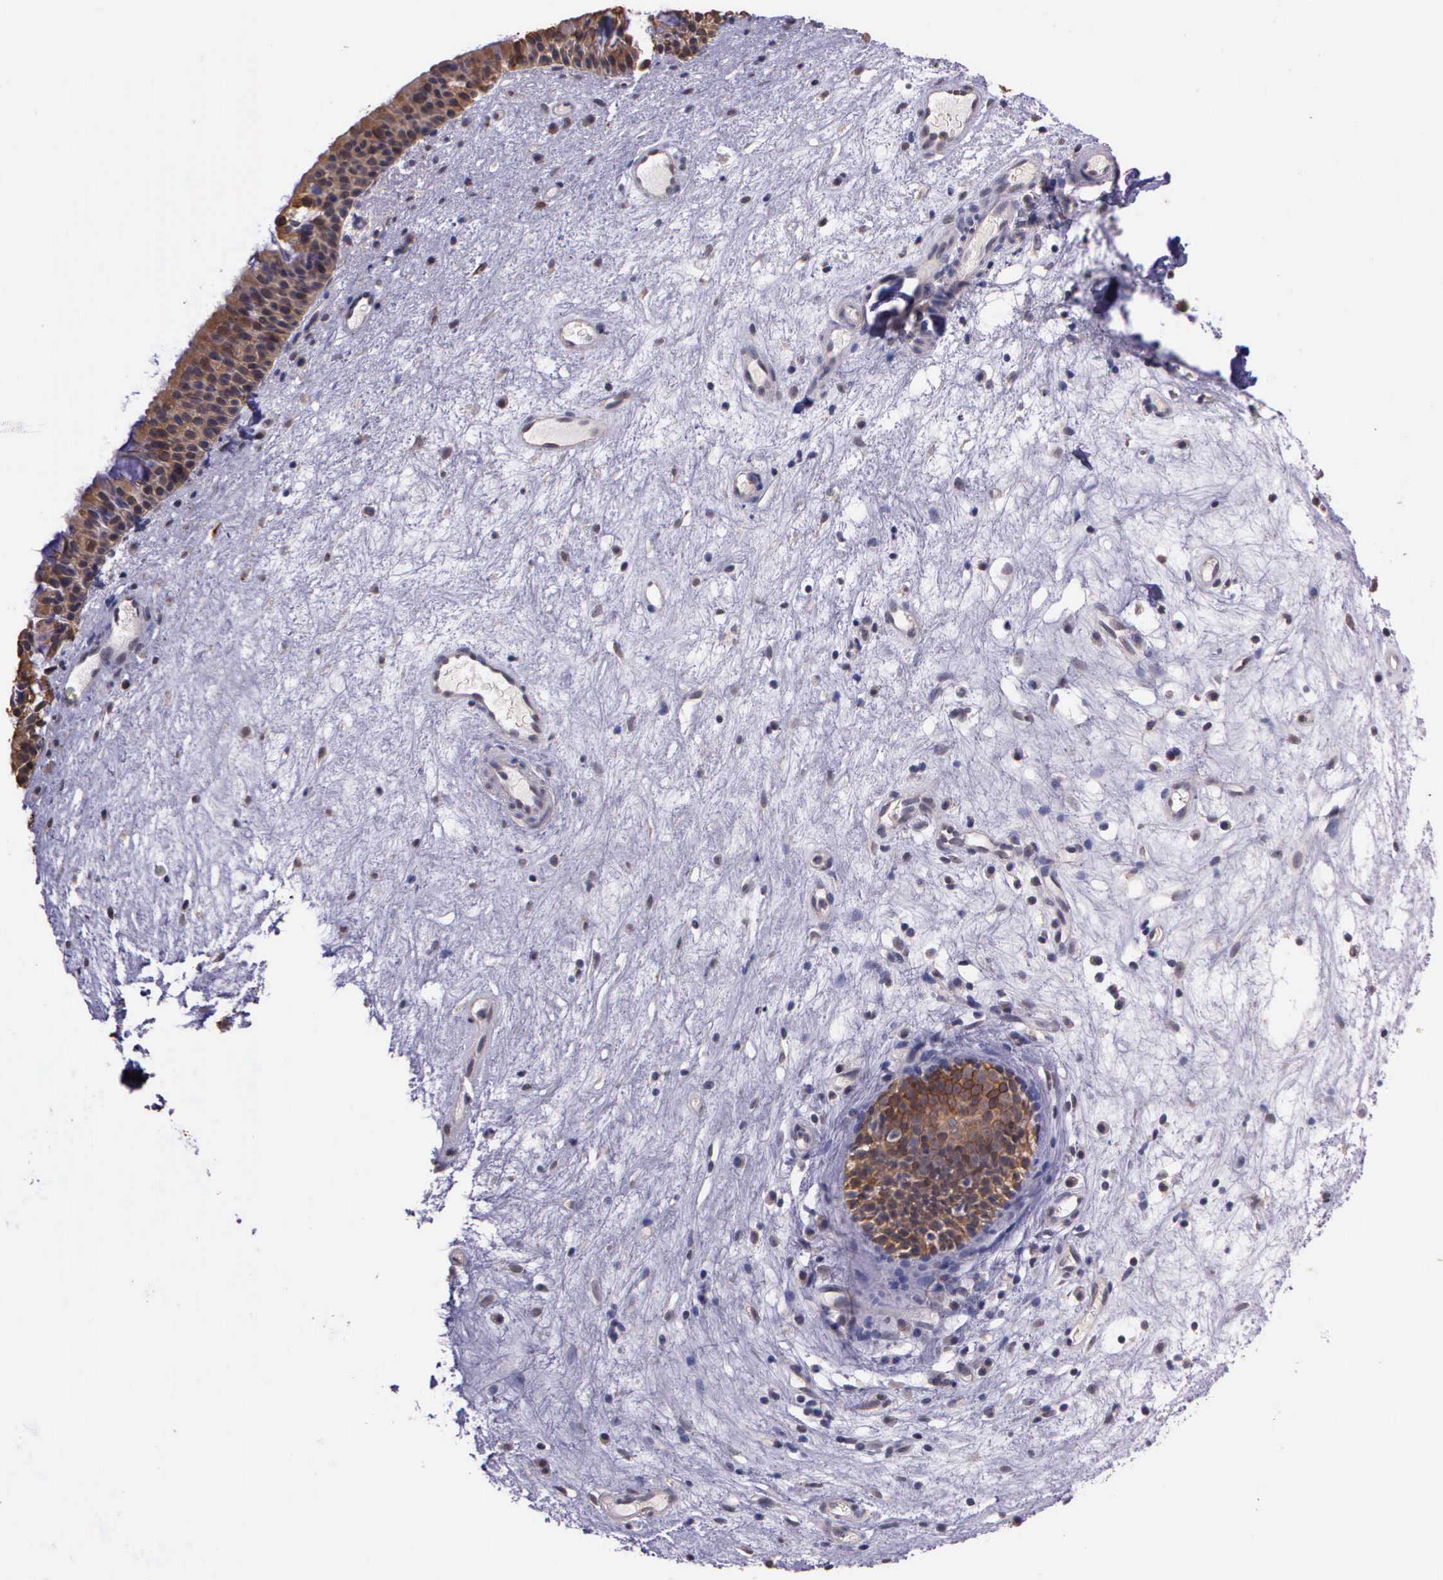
{"staining": {"intensity": "moderate", "quantity": ">75%", "location": "cytoplasmic/membranous"}, "tissue": "nasopharynx", "cell_type": "Respiratory epithelial cells", "image_type": "normal", "snomed": [{"axis": "morphology", "description": "Normal tissue, NOS"}, {"axis": "topography", "description": "Nasopharynx"}], "caption": "Nasopharynx was stained to show a protein in brown. There is medium levels of moderate cytoplasmic/membranous positivity in approximately >75% of respiratory epithelial cells. The staining was performed using DAB (3,3'-diaminobenzidine), with brown indicating positive protein expression. Nuclei are stained blue with hematoxylin.", "gene": "IGBP1P2", "patient": {"sex": "female", "age": 78}}